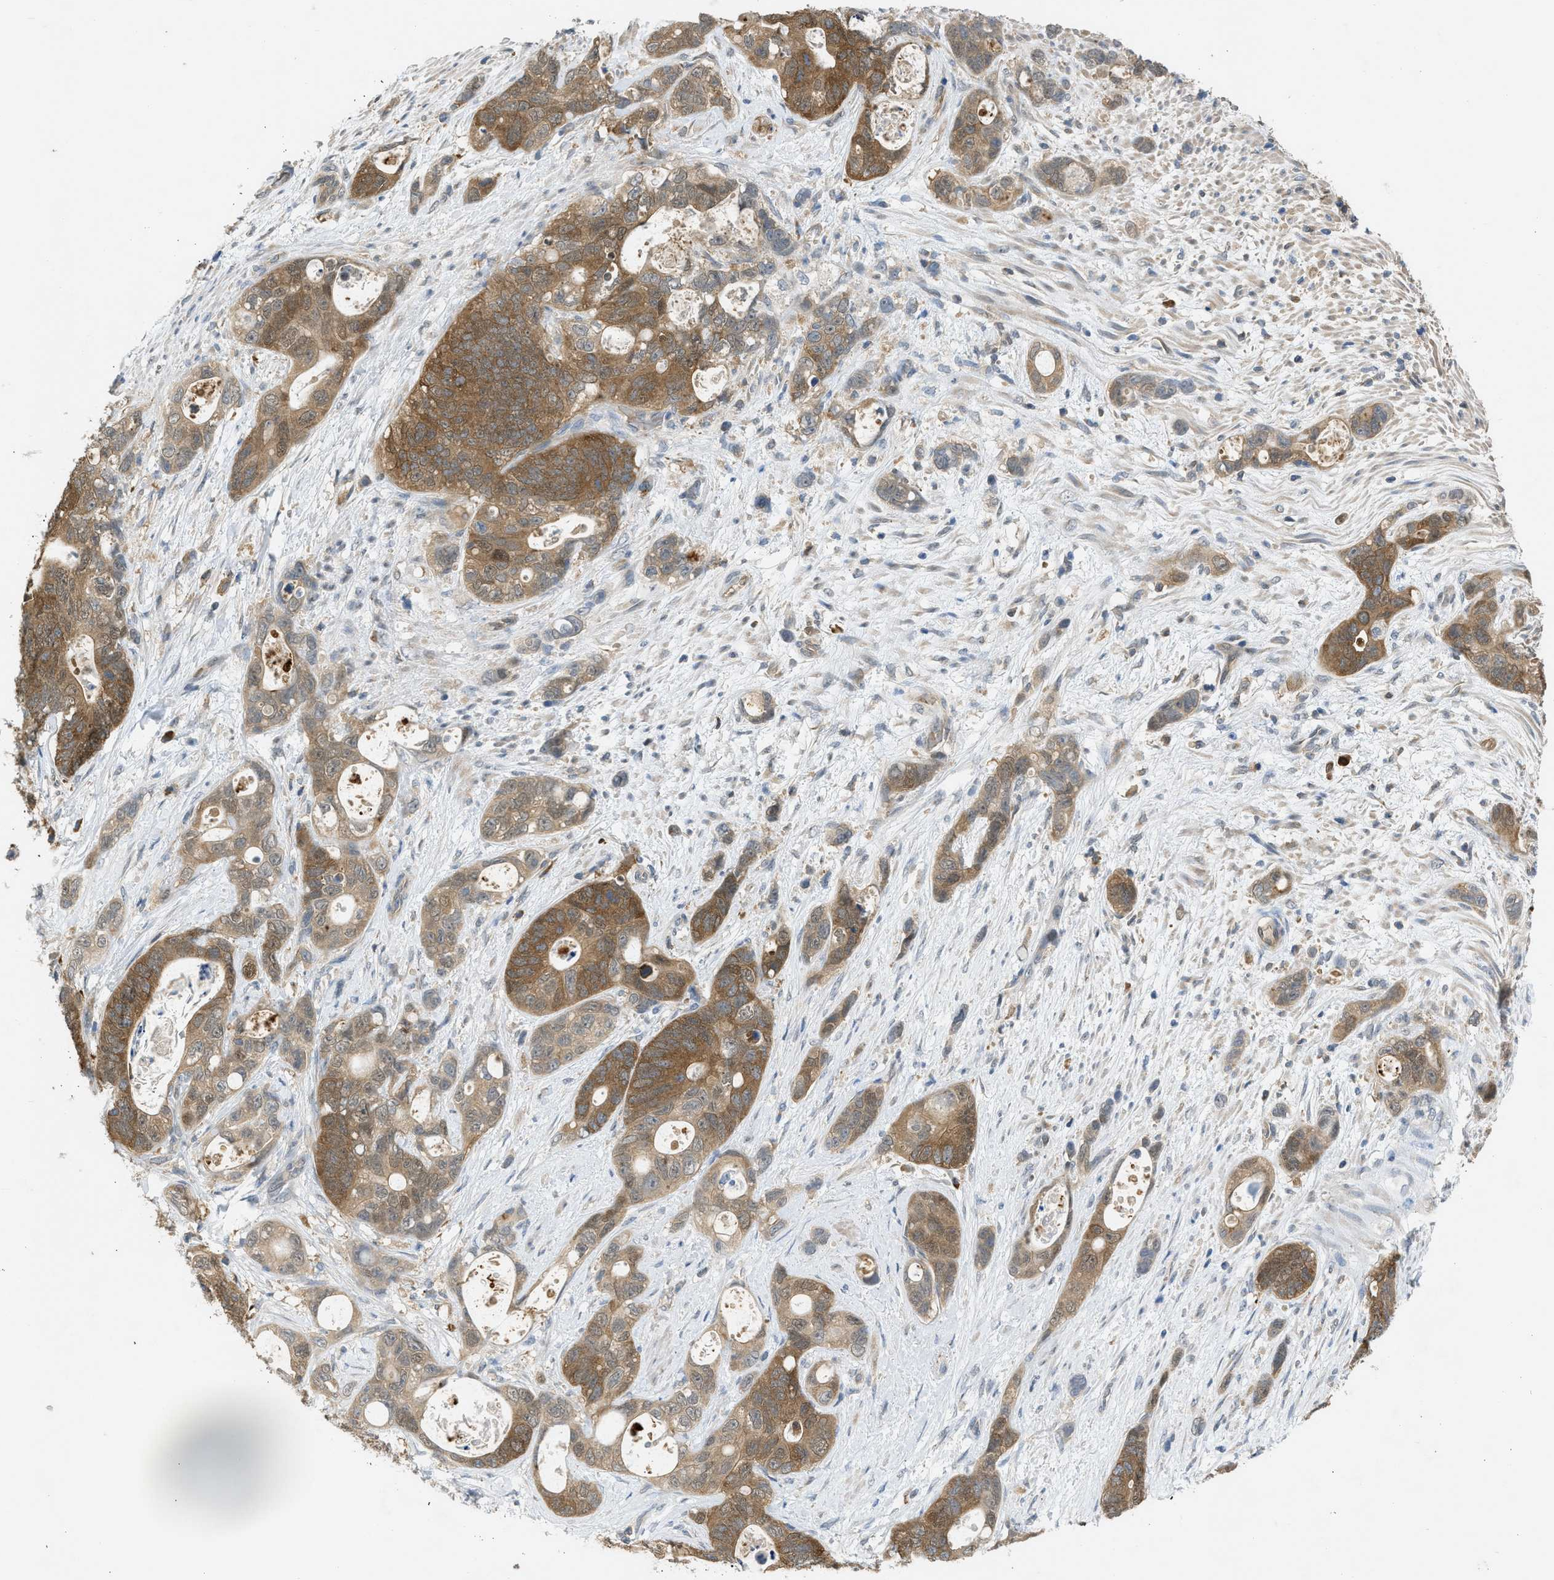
{"staining": {"intensity": "moderate", "quantity": ">75%", "location": "cytoplasmic/membranous"}, "tissue": "stomach cancer", "cell_type": "Tumor cells", "image_type": "cancer", "snomed": [{"axis": "morphology", "description": "Normal tissue, NOS"}, {"axis": "morphology", "description": "Adenocarcinoma, NOS"}, {"axis": "topography", "description": "Stomach"}], "caption": "Human stomach cancer (adenocarcinoma) stained with a brown dye shows moderate cytoplasmic/membranous positive staining in about >75% of tumor cells.", "gene": "MAPK7", "patient": {"sex": "female", "age": 89}}